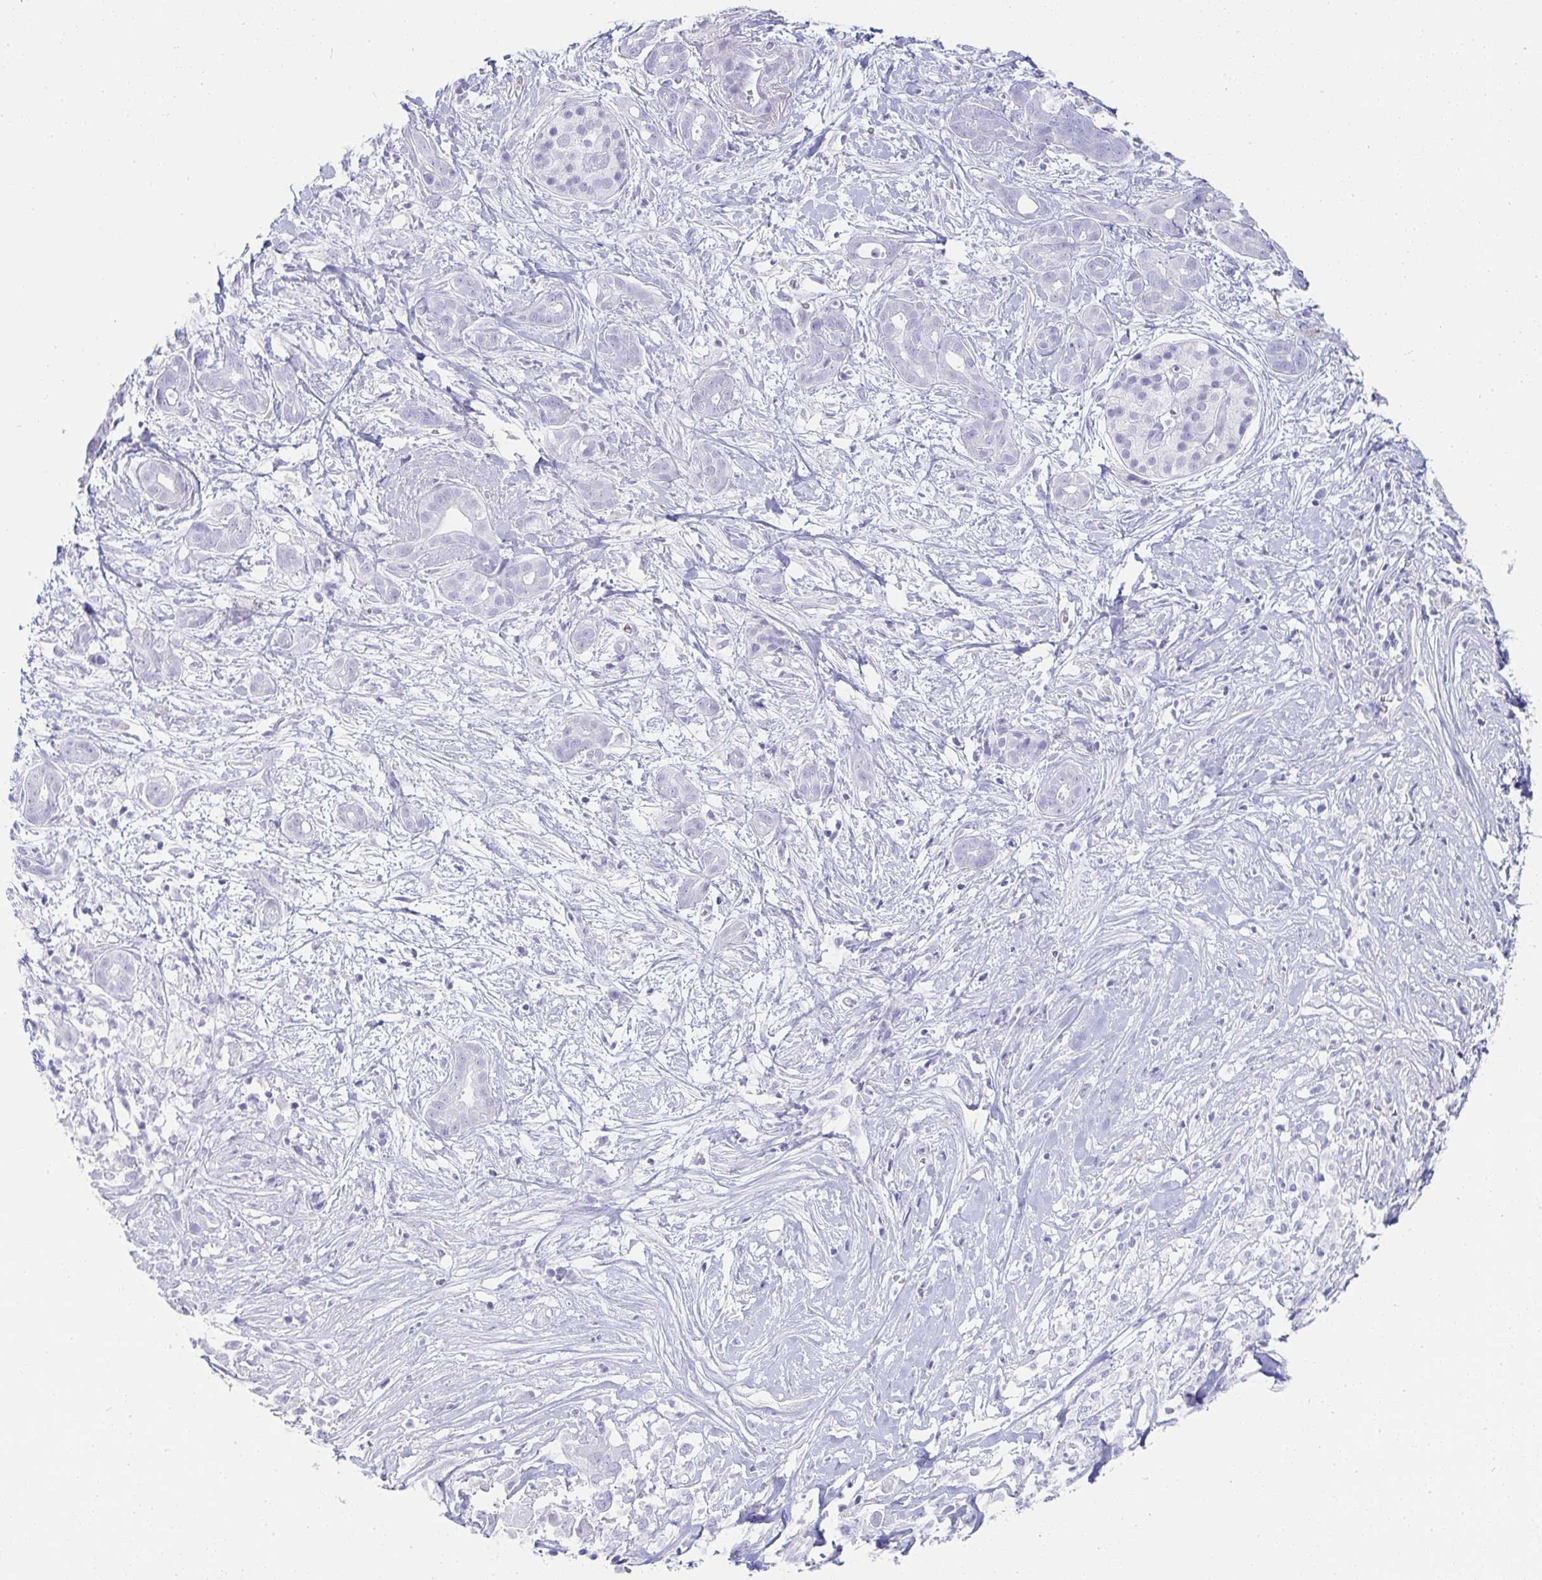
{"staining": {"intensity": "negative", "quantity": "none", "location": "none"}, "tissue": "pancreatic cancer", "cell_type": "Tumor cells", "image_type": "cancer", "snomed": [{"axis": "morphology", "description": "Adenocarcinoma, NOS"}, {"axis": "topography", "description": "Pancreas"}], "caption": "Protein analysis of pancreatic cancer reveals no significant expression in tumor cells. (DAB immunohistochemistry visualized using brightfield microscopy, high magnification).", "gene": "PRND", "patient": {"sex": "male", "age": 61}}